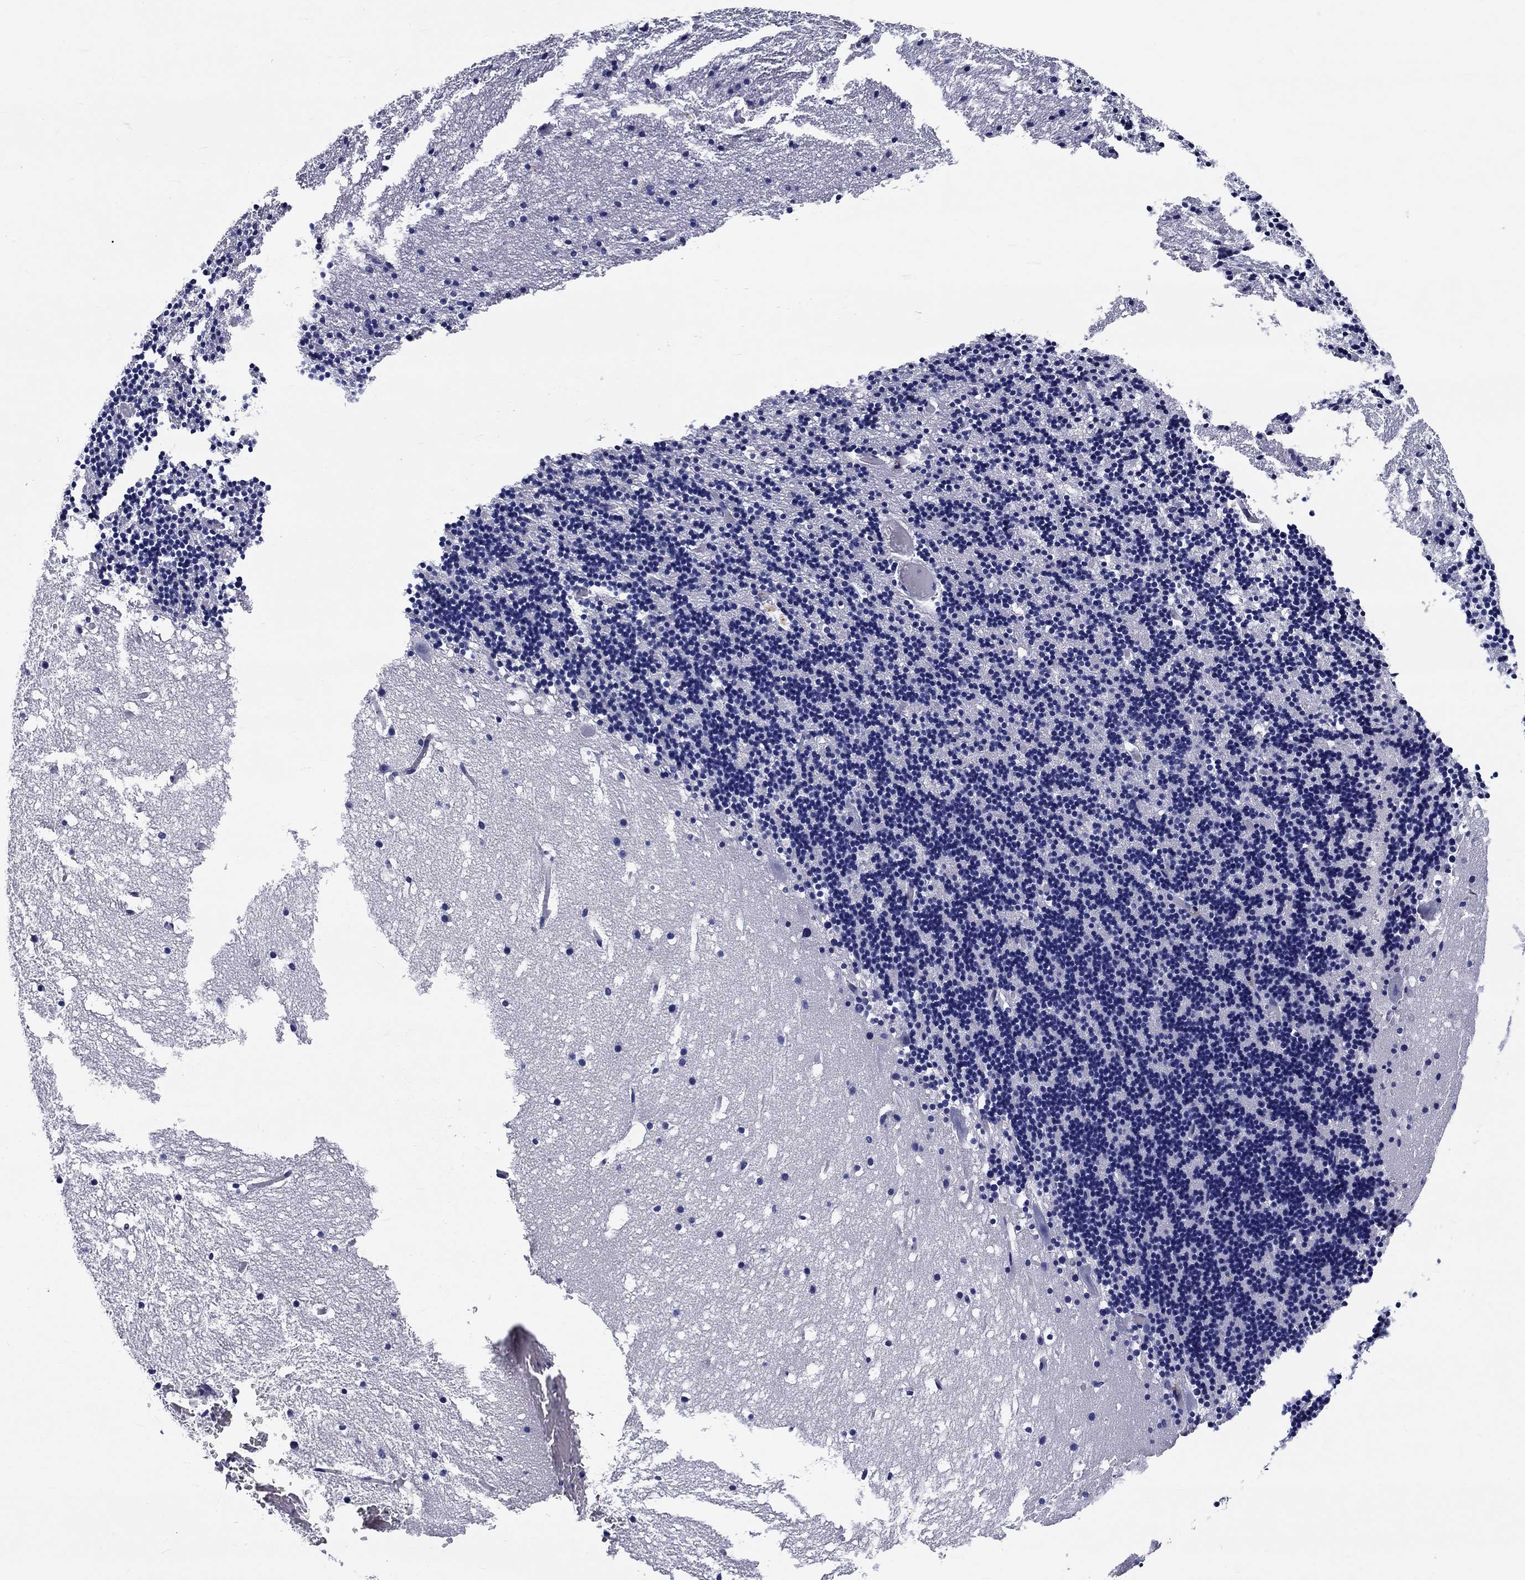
{"staining": {"intensity": "negative", "quantity": "none", "location": "none"}, "tissue": "cerebellum", "cell_type": "Cells in granular layer", "image_type": "normal", "snomed": [{"axis": "morphology", "description": "Normal tissue, NOS"}, {"axis": "topography", "description": "Cerebellum"}], "caption": "High power microscopy photomicrograph of an immunohistochemistry (IHC) image of benign cerebellum, revealing no significant staining in cells in granular layer. (Stains: DAB (3,3'-diaminobenzidine) IHC with hematoxylin counter stain, Microscopy: brightfield microscopy at high magnification).", "gene": "CHIT1", "patient": {"sex": "male", "age": 37}}